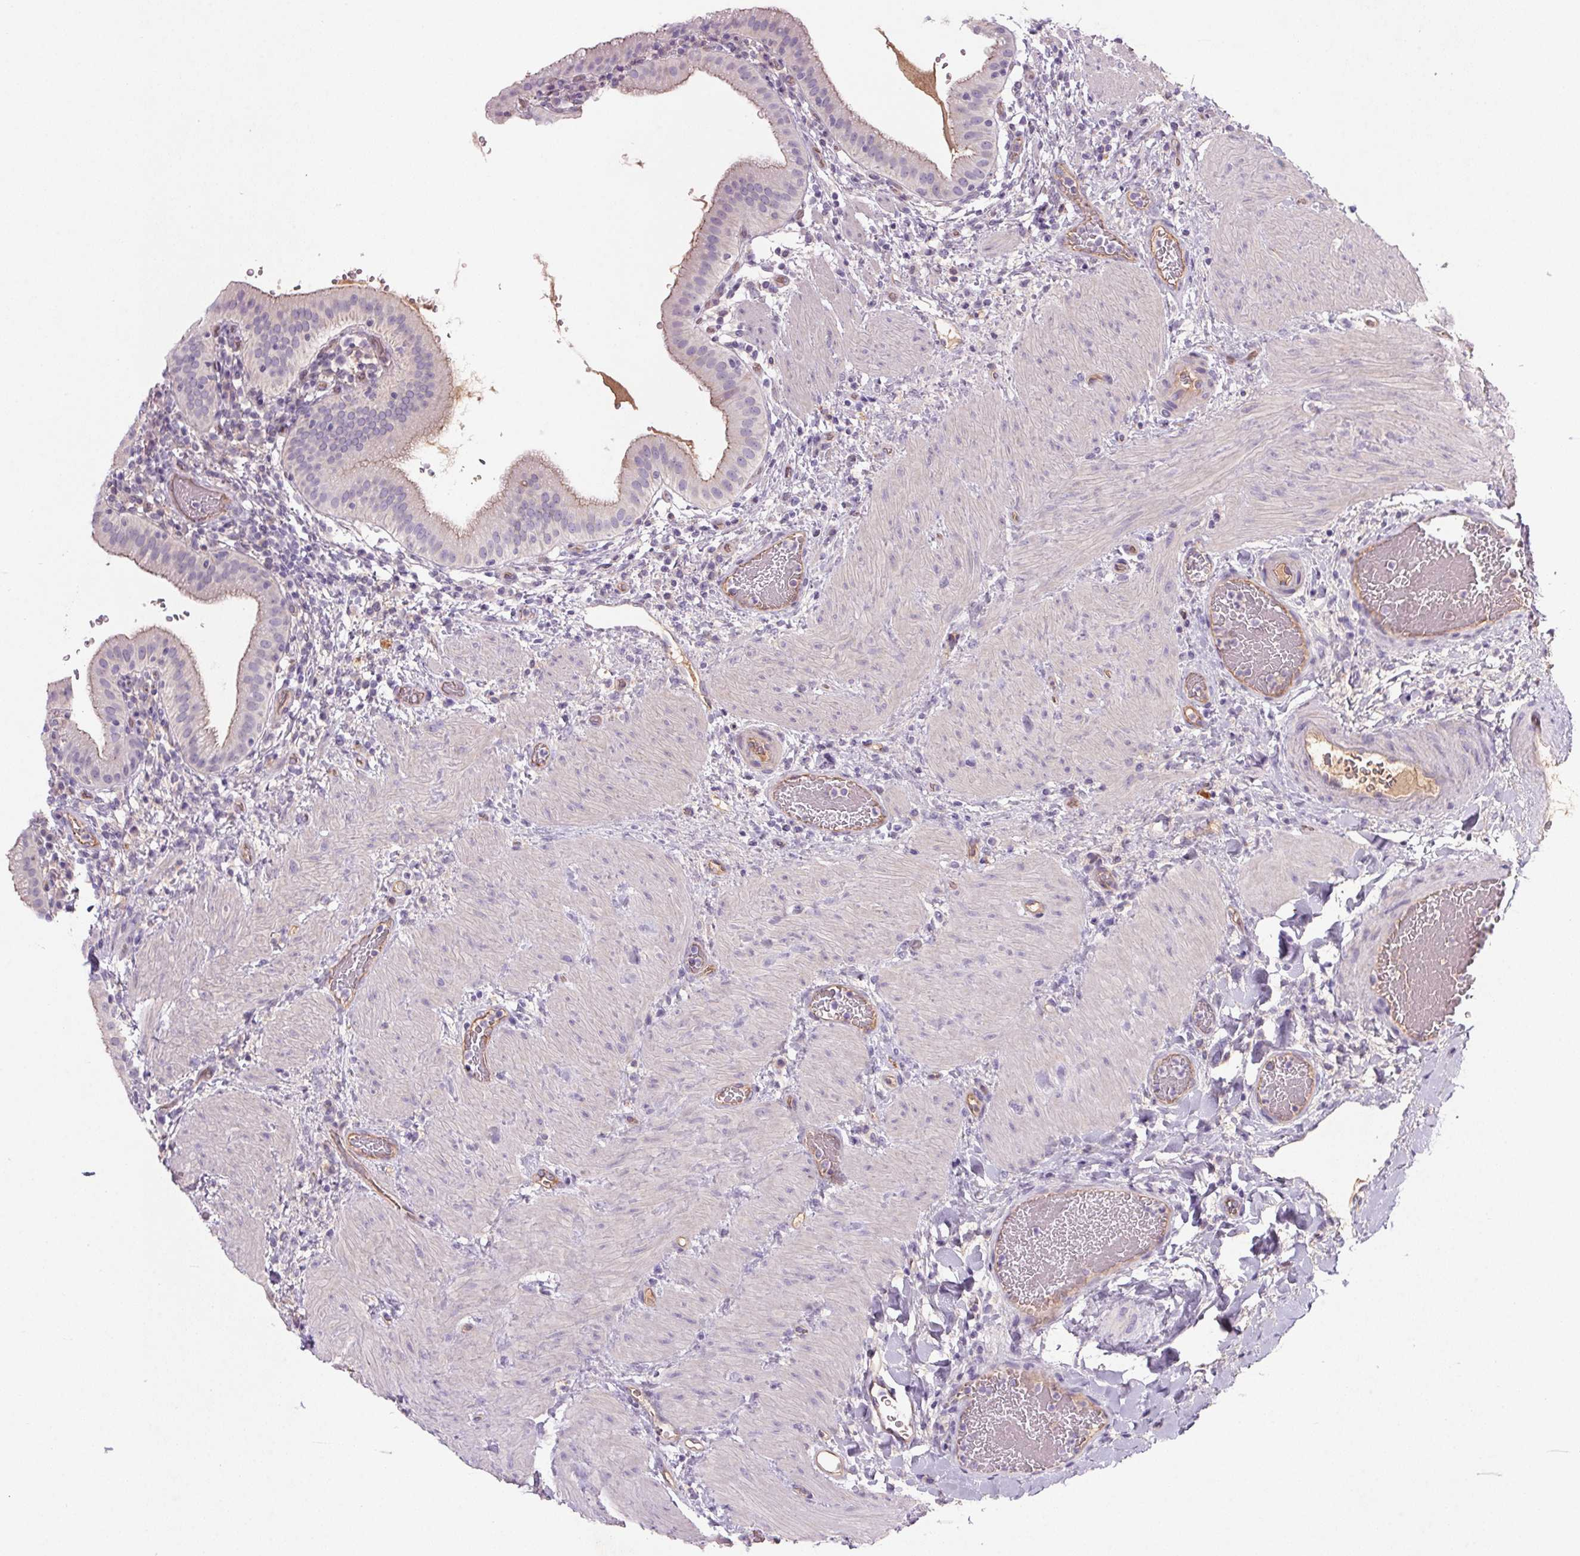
{"staining": {"intensity": "weak", "quantity": "<25%", "location": "cytoplasmic/membranous"}, "tissue": "gallbladder", "cell_type": "Glandular cells", "image_type": "normal", "snomed": [{"axis": "morphology", "description": "Normal tissue, NOS"}, {"axis": "topography", "description": "Gallbladder"}], "caption": "The micrograph exhibits no significant staining in glandular cells of gallbladder.", "gene": "APOC4", "patient": {"sex": "male", "age": 26}}